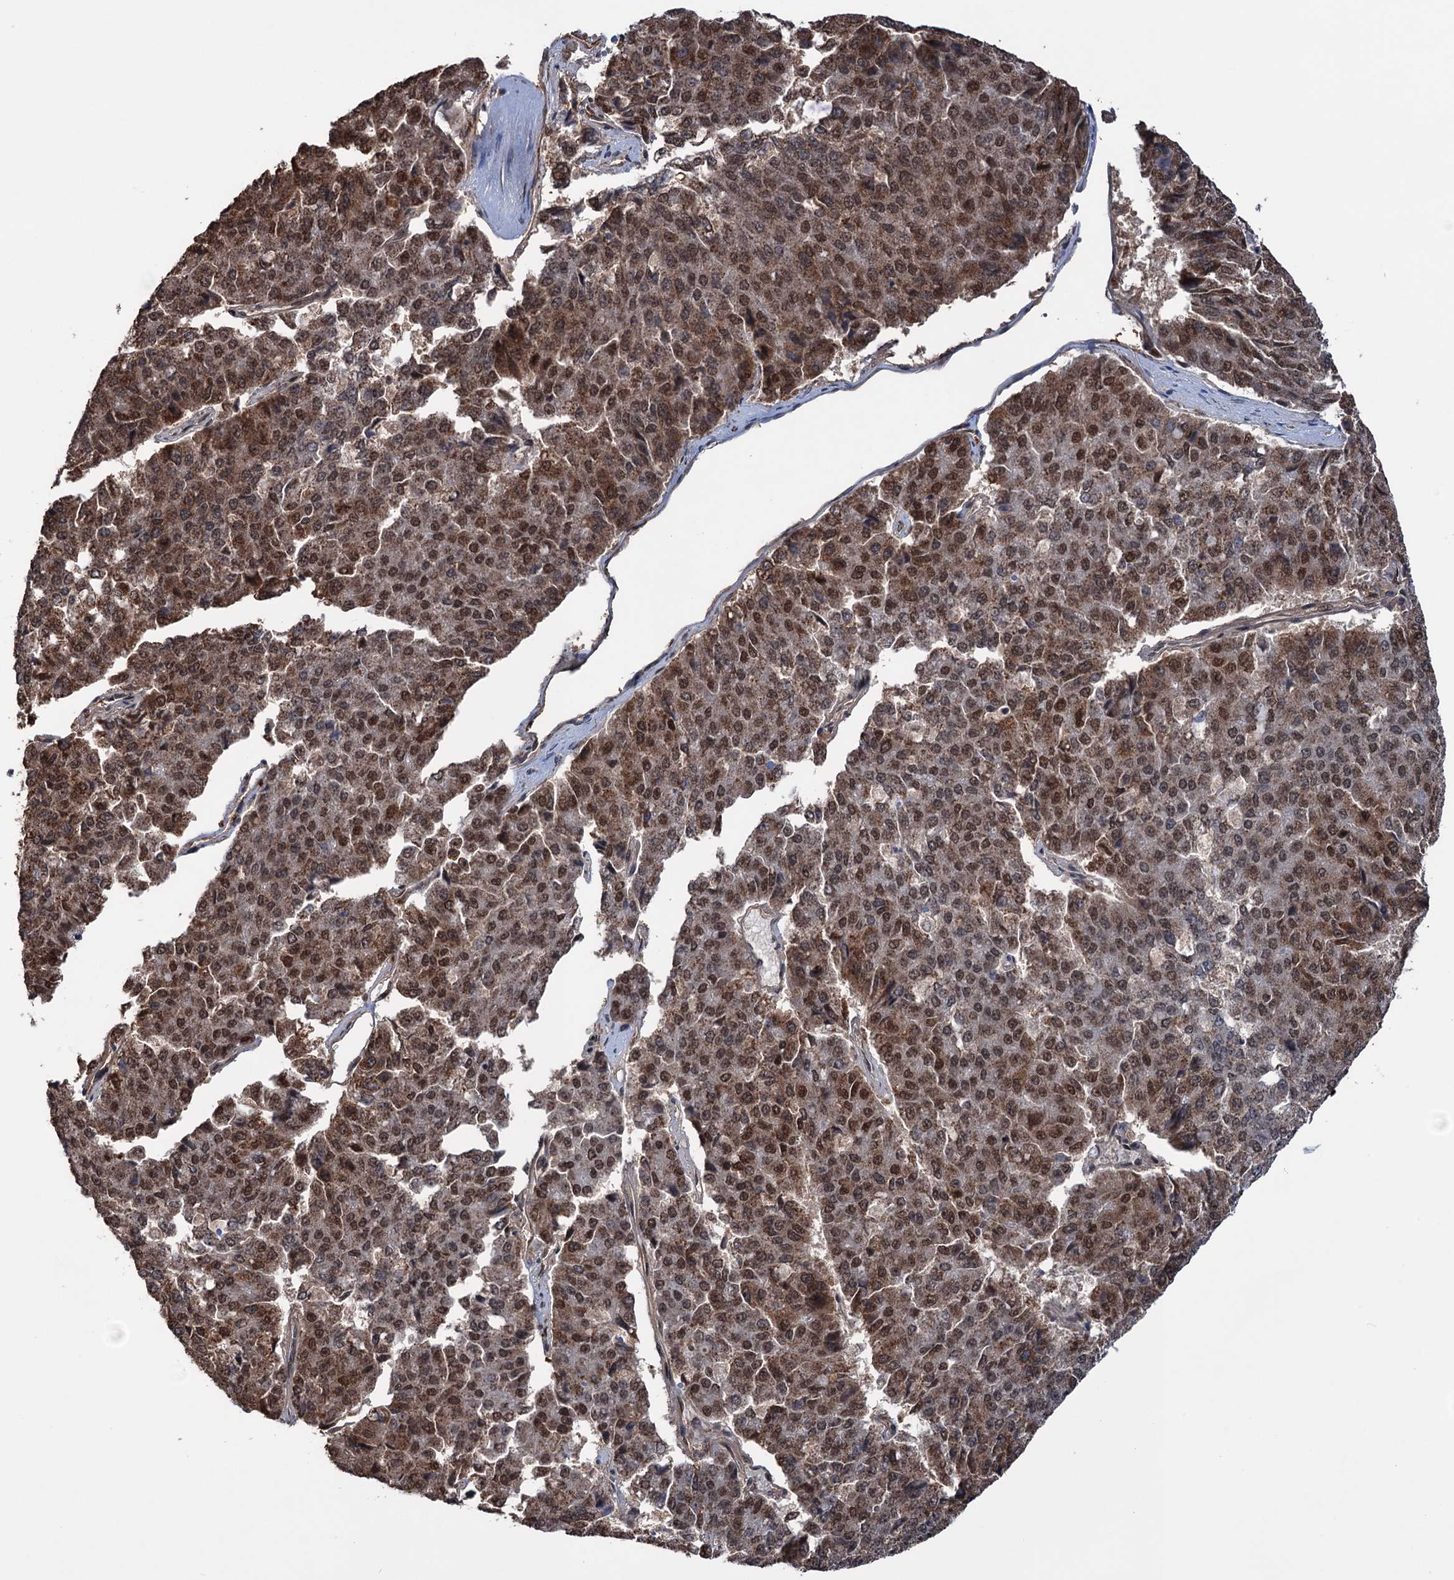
{"staining": {"intensity": "strong", "quantity": ">75%", "location": "cytoplasmic/membranous,nuclear"}, "tissue": "pancreatic cancer", "cell_type": "Tumor cells", "image_type": "cancer", "snomed": [{"axis": "morphology", "description": "Adenocarcinoma, NOS"}, {"axis": "topography", "description": "Pancreas"}], "caption": "The immunohistochemical stain labels strong cytoplasmic/membranous and nuclear positivity in tumor cells of adenocarcinoma (pancreatic) tissue.", "gene": "NCAPD2", "patient": {"sex": "male", "age": 50}}